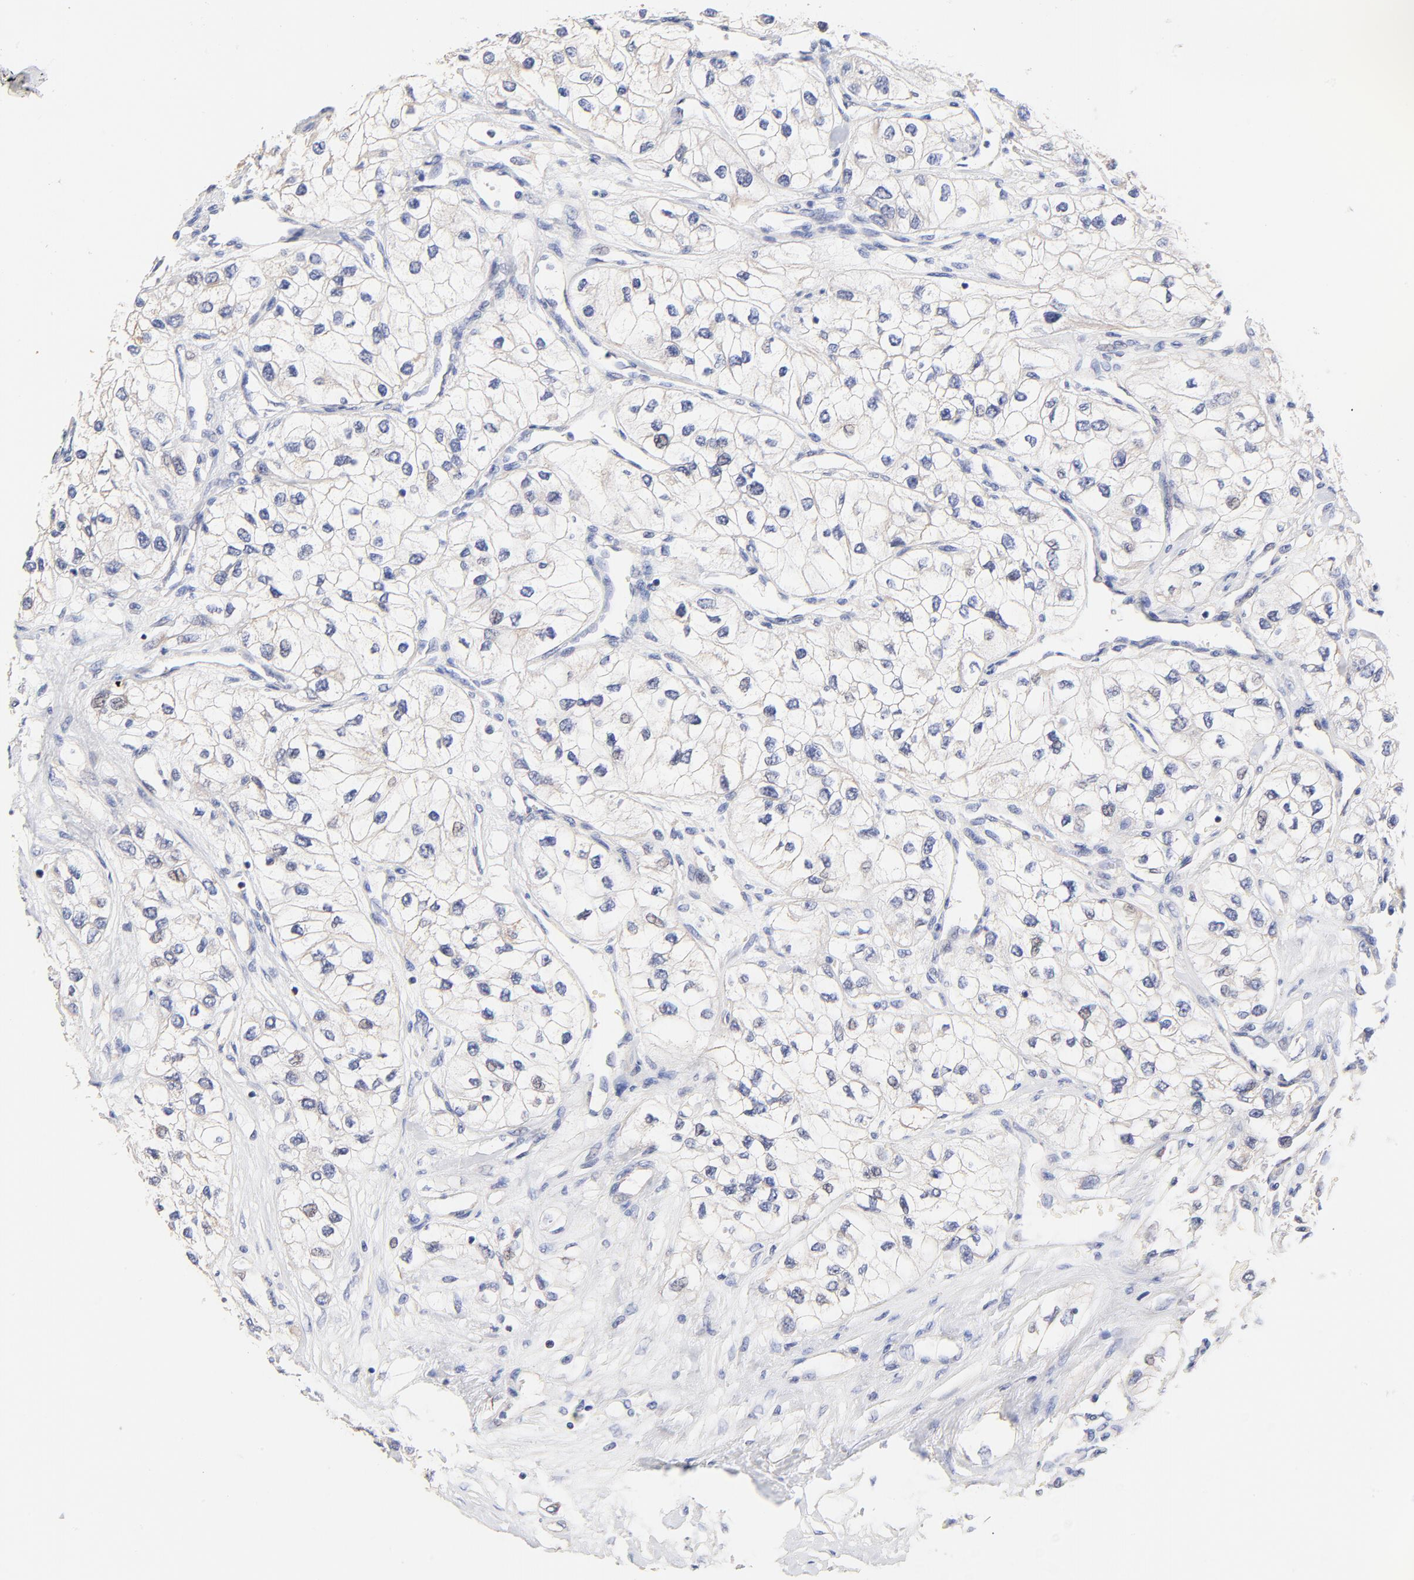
{"staining": {"intensity": "negative", "quantity": "none", "location": "none"}, "tissue": "renal cancer", "cell_type": "Tumor cells", "image_type": "cancer", "snomed": [{"axis": "morphology", "description": "Adenocarcinoma, NOS"}, {"axis": "topography", "description": "Kidney"}], "caption": "DAB (3,3'-diaminobenzidine) immunohistochemical staining of adenocarcinoma (renal) reveals no significant positivity in tumor cells.", "gene": "PTK7", "patient": {"sex": "male", "age": 57}}